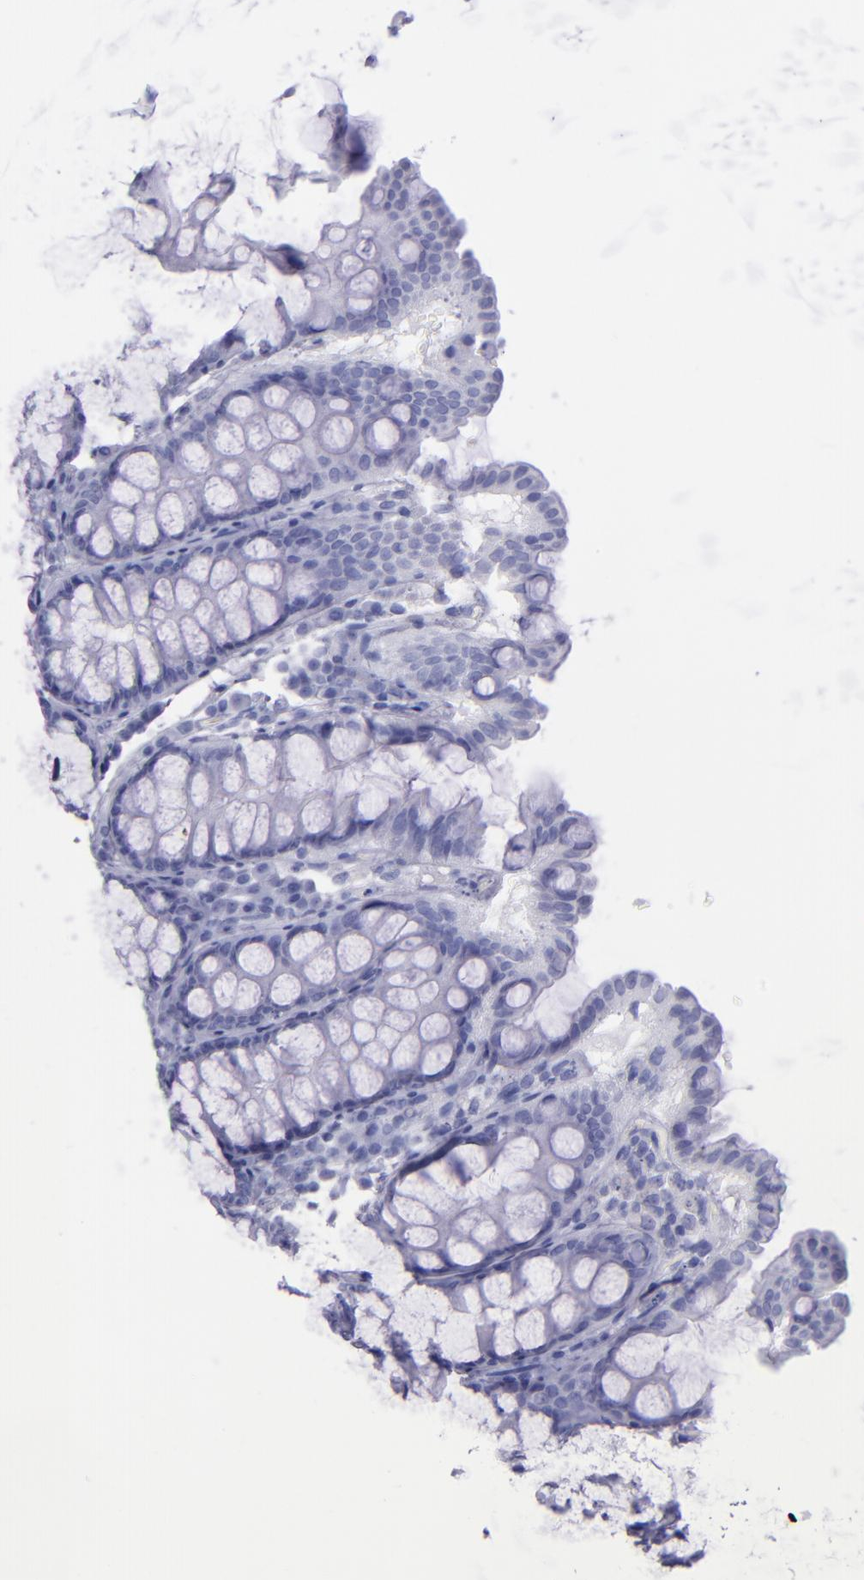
{"staining": {"intensity": "negative", "quantity": "none", "location": "none"}, "tissue": "colon", "cell_type": "Endothelial cells", "image_type": "normal", "snomed": [{"axis": "morphology", "description": "Normal tissue, NOS"}, {"axis": "topography", "description": "Colon"}], "caption": "Human colon stained for a protein using immunohistochemistry (IHC) shows no positivity in endothelial cells.", "gene": "TG", "patient": {"sex": "female", "age": 61}}